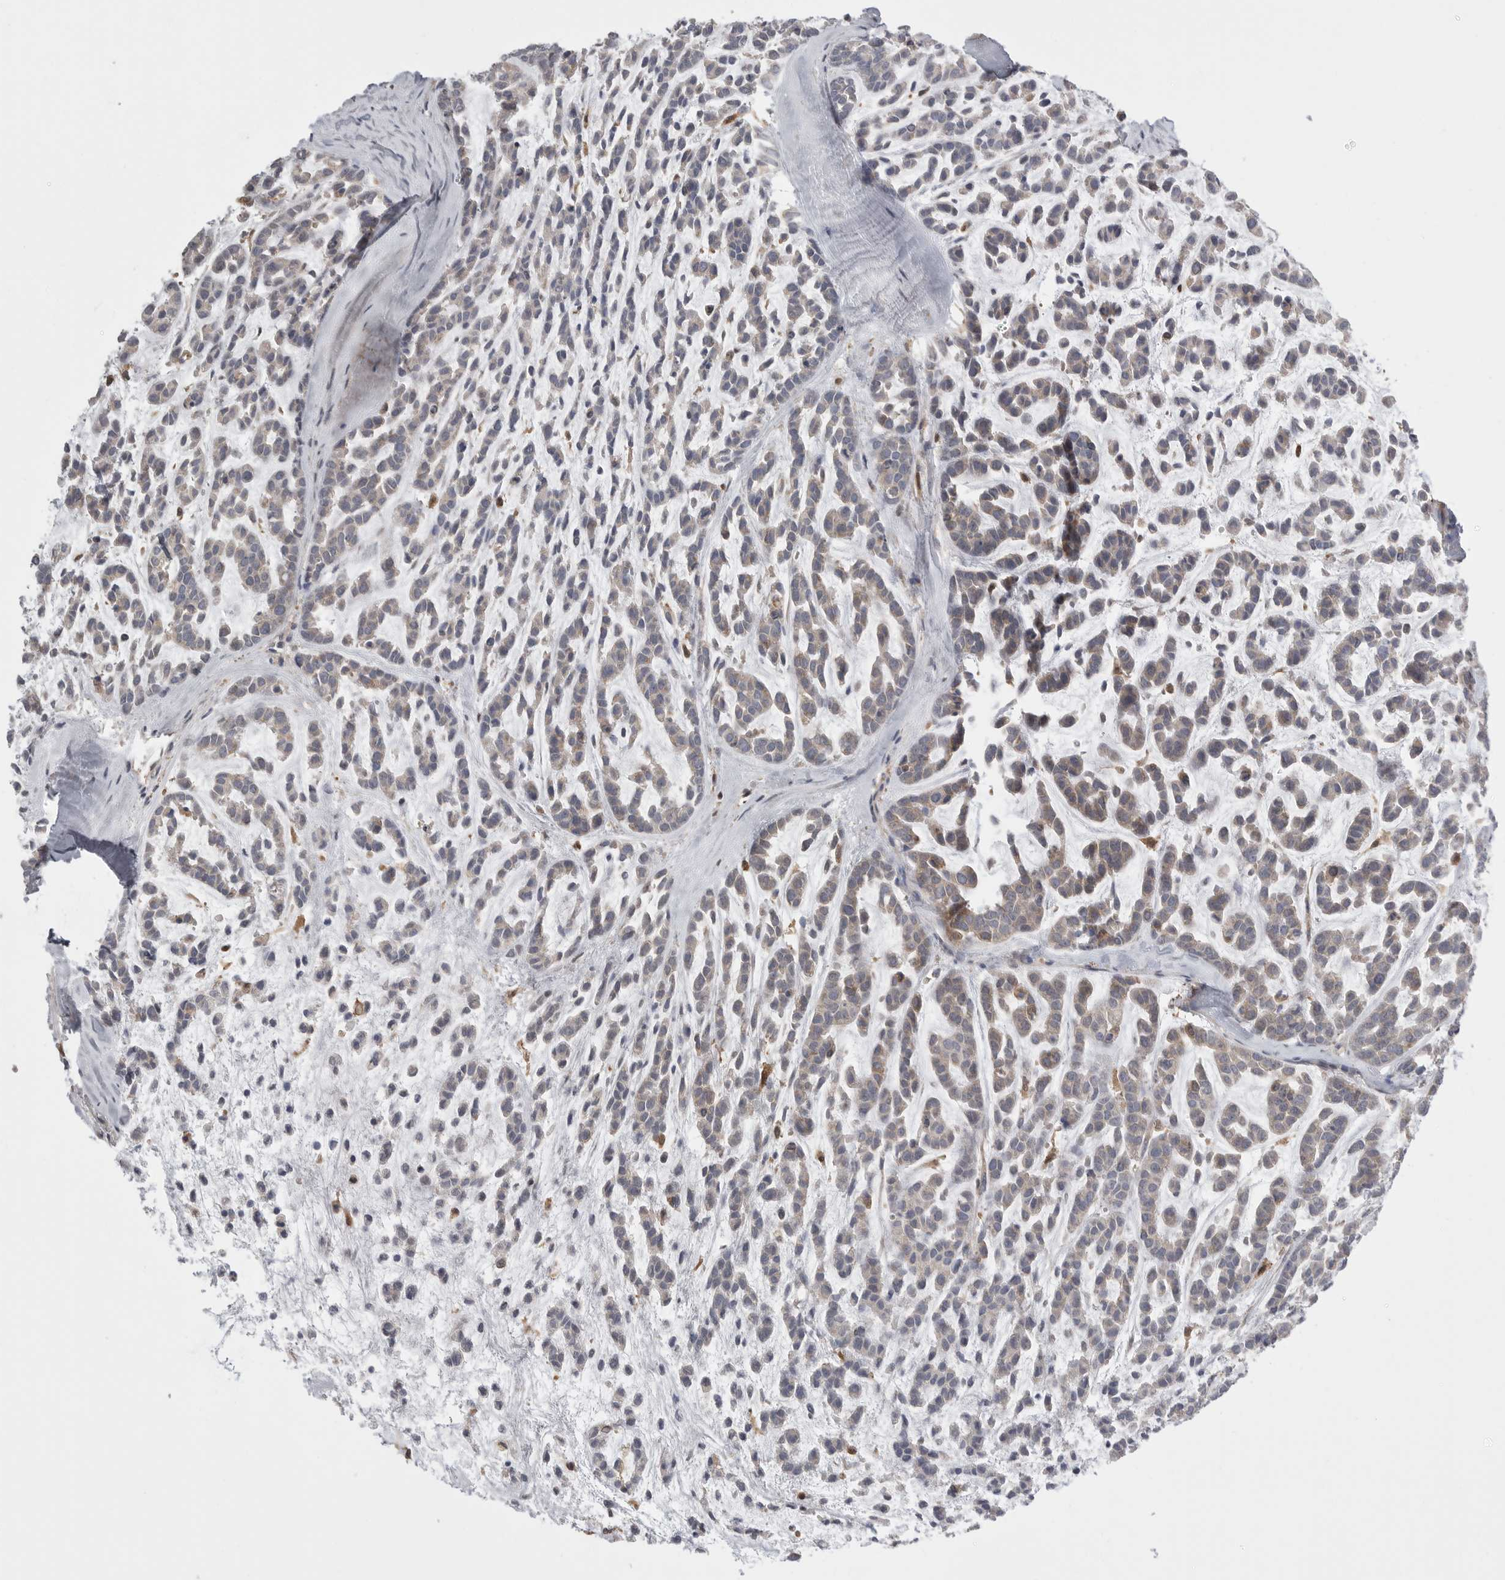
{"staining": {"intensity": "weak", "quantity": "<25%", "location": "cytoplasmic/membranous"}, "tissue": "head and neck cancer", "cell_type": "Tumor cells", "image_type": "cancer", "snomed": [{"axis": "morphology", "description": "Adenocarcinoma, NOS"}, {"axis": "morphology", "description": "Adenoma, NOS"}, {"axis": "topography", "description": "Head-Neck"}], "caption": "IHC of human adenocarcinoma (head and neck) exhibits no positivity in tumor cells. The staining is performed using DAB (3,3'-diaminobenzidine) brown chromogen with nuclei counter-stained in using hematoxylin.", "gene": "KYAT3", "patient": {"sex": "female", "age": 55}}